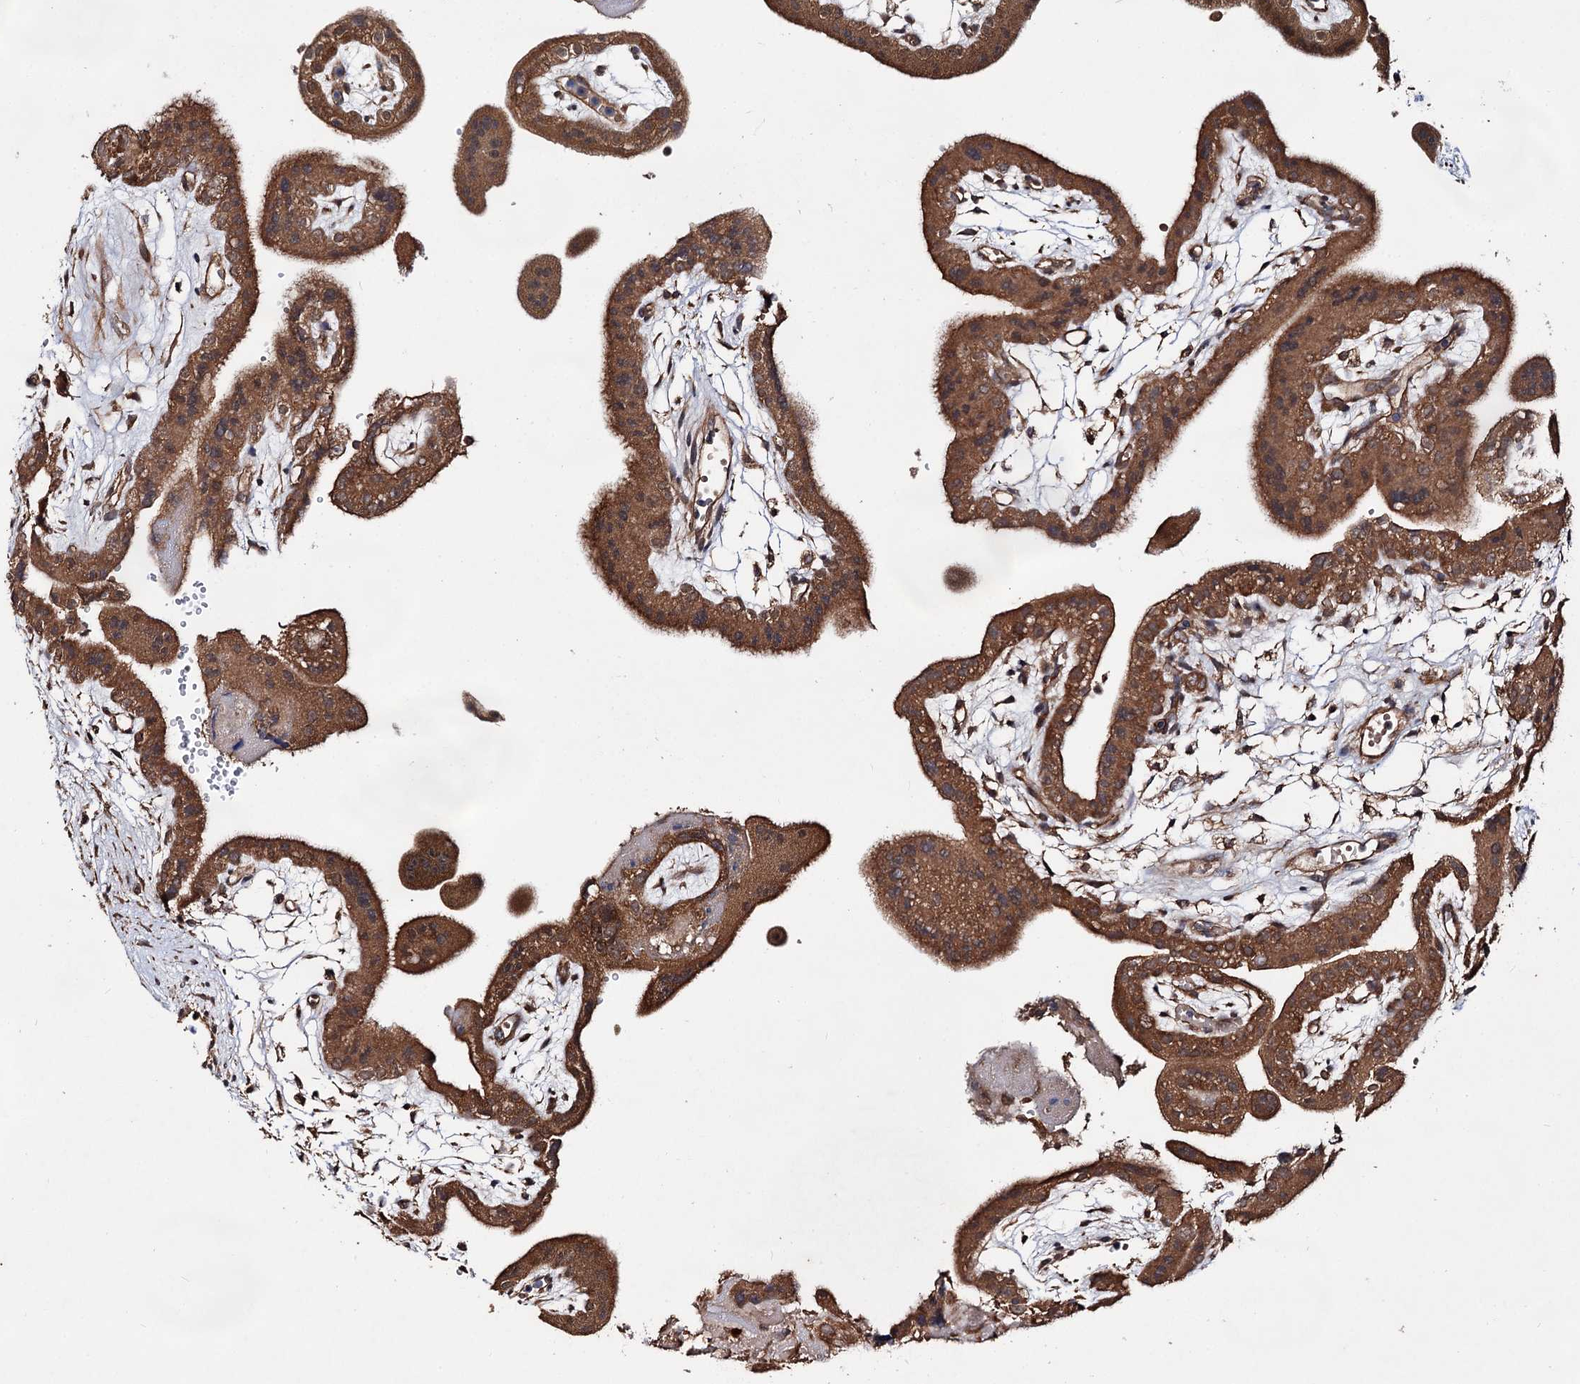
{"staining": {"intensity": "moderate", "quantity": ">75%", "location": "cytoplasmic/membranous"}, "tissue": "placenta", "cell_type": "Decidual cells", "image_type": "normal", "snomed": [{"axis": "morphology", "description": "Normal tissue, NOS"}, {"axis": "topography", "description": "Placenta"}], "caption": "The immunohistochemical stain labels moderate cytoplasmic/membranous expression in decidual cells of normal placenta. The protein is shown in brown color, while the nuclei are stained blue.", "gene": "TEX9", "patient": {"sex": "female", "age": 18}}